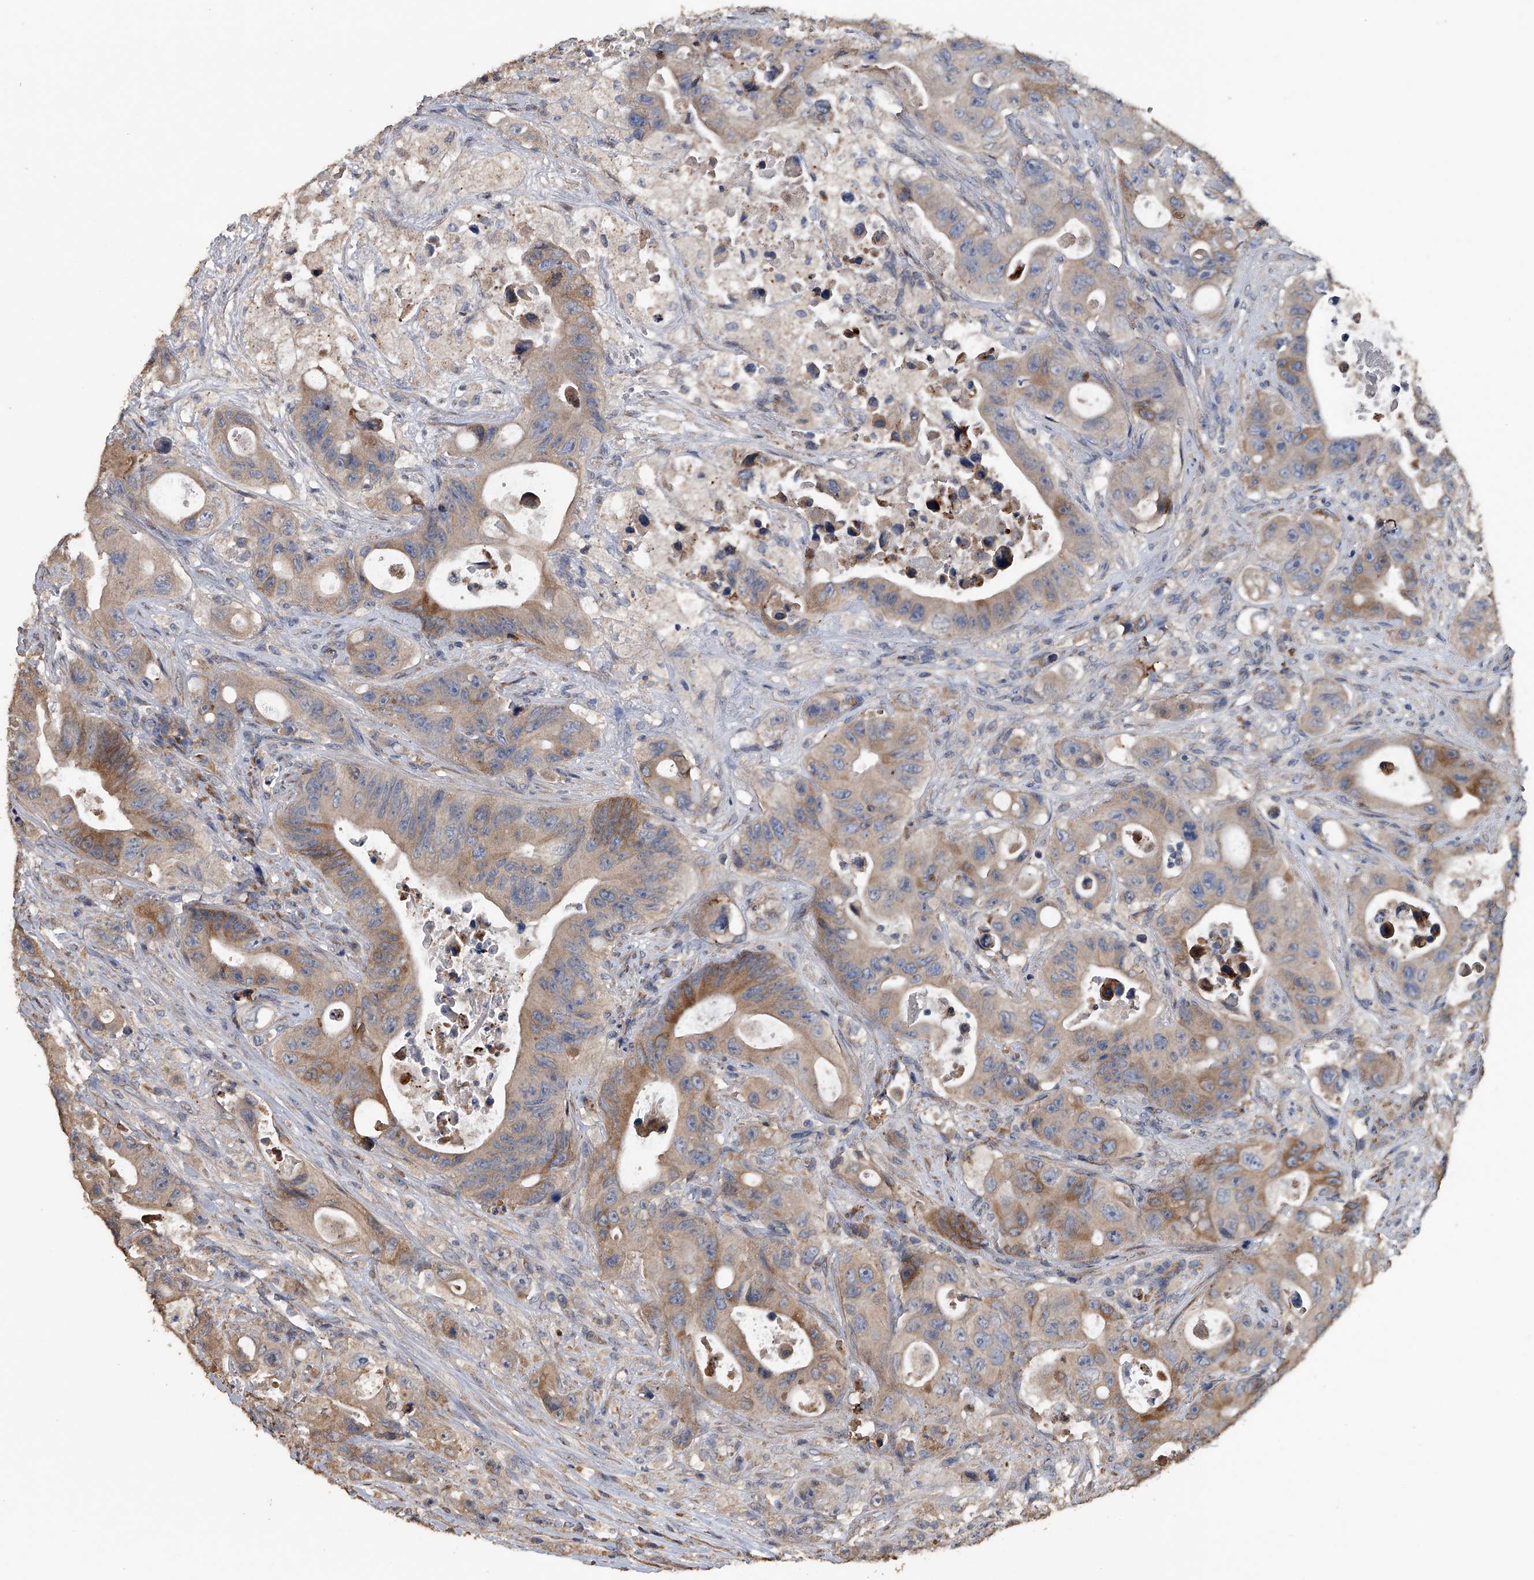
{"staining": {"intensity": "moderate", "quantity": "25%-75%", "location": "cytoplasmic/membranous"}, "tissue": "colorectal cancer", "cell_type": "Tumor cells", "image_type": "cancer", "snomed": [{"axis": "morphology", "description": "Adenocarcinoma, NOS"}, {"axis": "topography", "description": "Colon"}], "caption": "A micrograph of human adenocarcinoma (colorectal) stained for a protein reveals moderate cytoplasmic/membranous brown staining in tumor cells. (IHC, brightfield microscopy, high magnification).", "gene": "PCLO", "patient": {"sex": "female", "age": 46}}